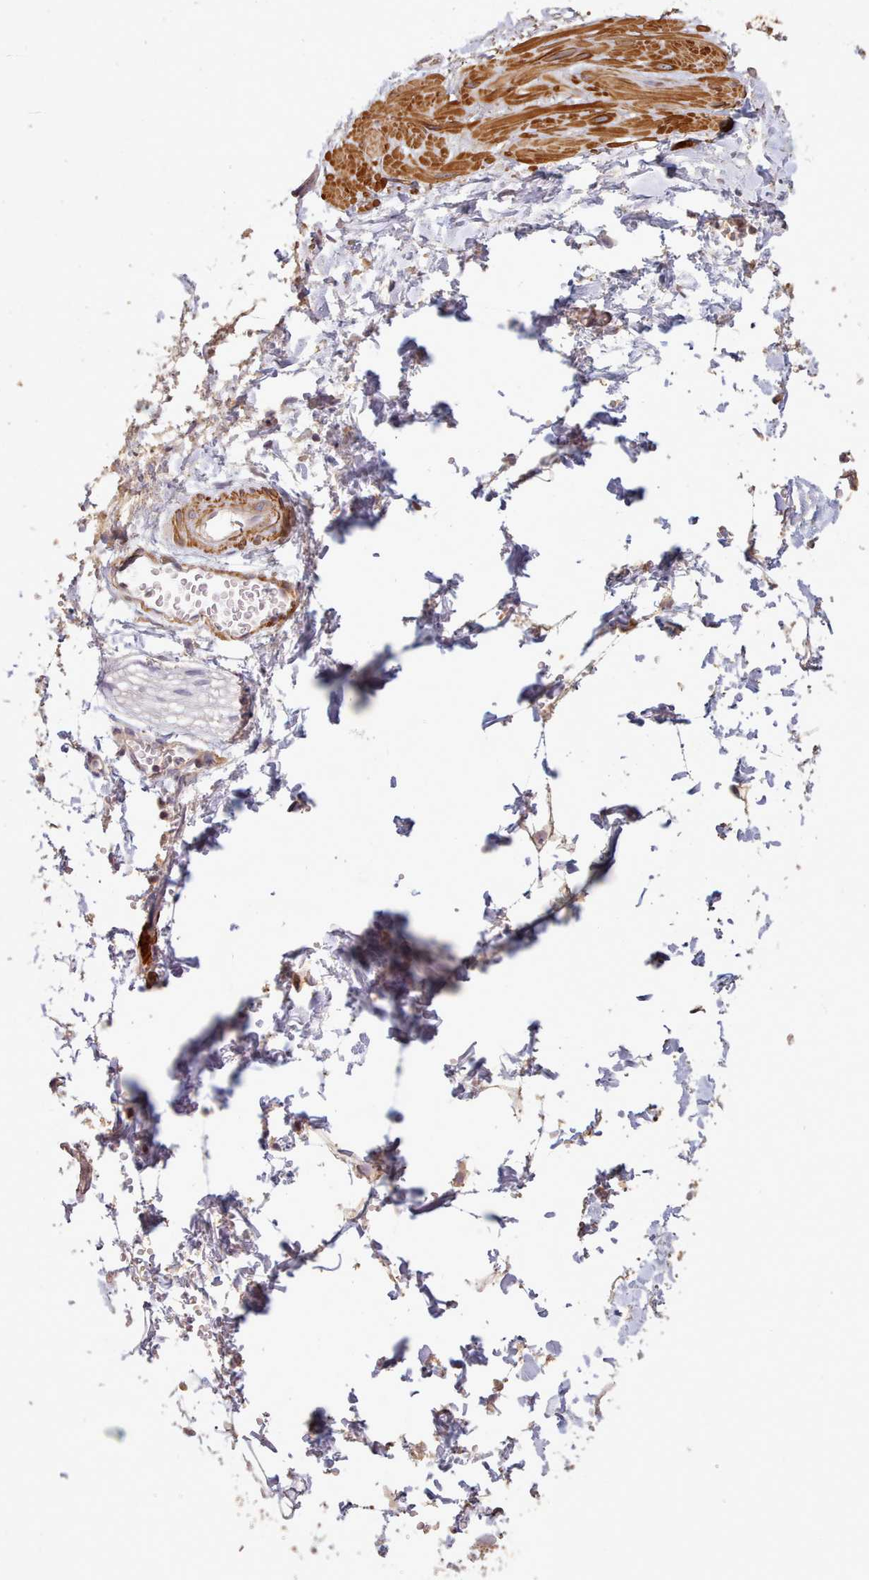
{"staining": {"intensity": "negative", "quantity": "none", "location": "none"}, "tissue": "adipose tissue", "cell_type": "Adipocytes", "image_type": "normal", "snomed": [{"axis": "morphology", "description": "Normal tissue, NOS"}, {"axis": "topography", "description": "Prostate"}, {"axis": "topography", "description": "Peripheral nerve tissue"}], "caption": "The histopathology image exhibits no staining of adipocytes in normal adipose tissue. Nuclei are stained in blue.", "gene": "NLRC4", "patient": {"sex": "male", "age": 55}}